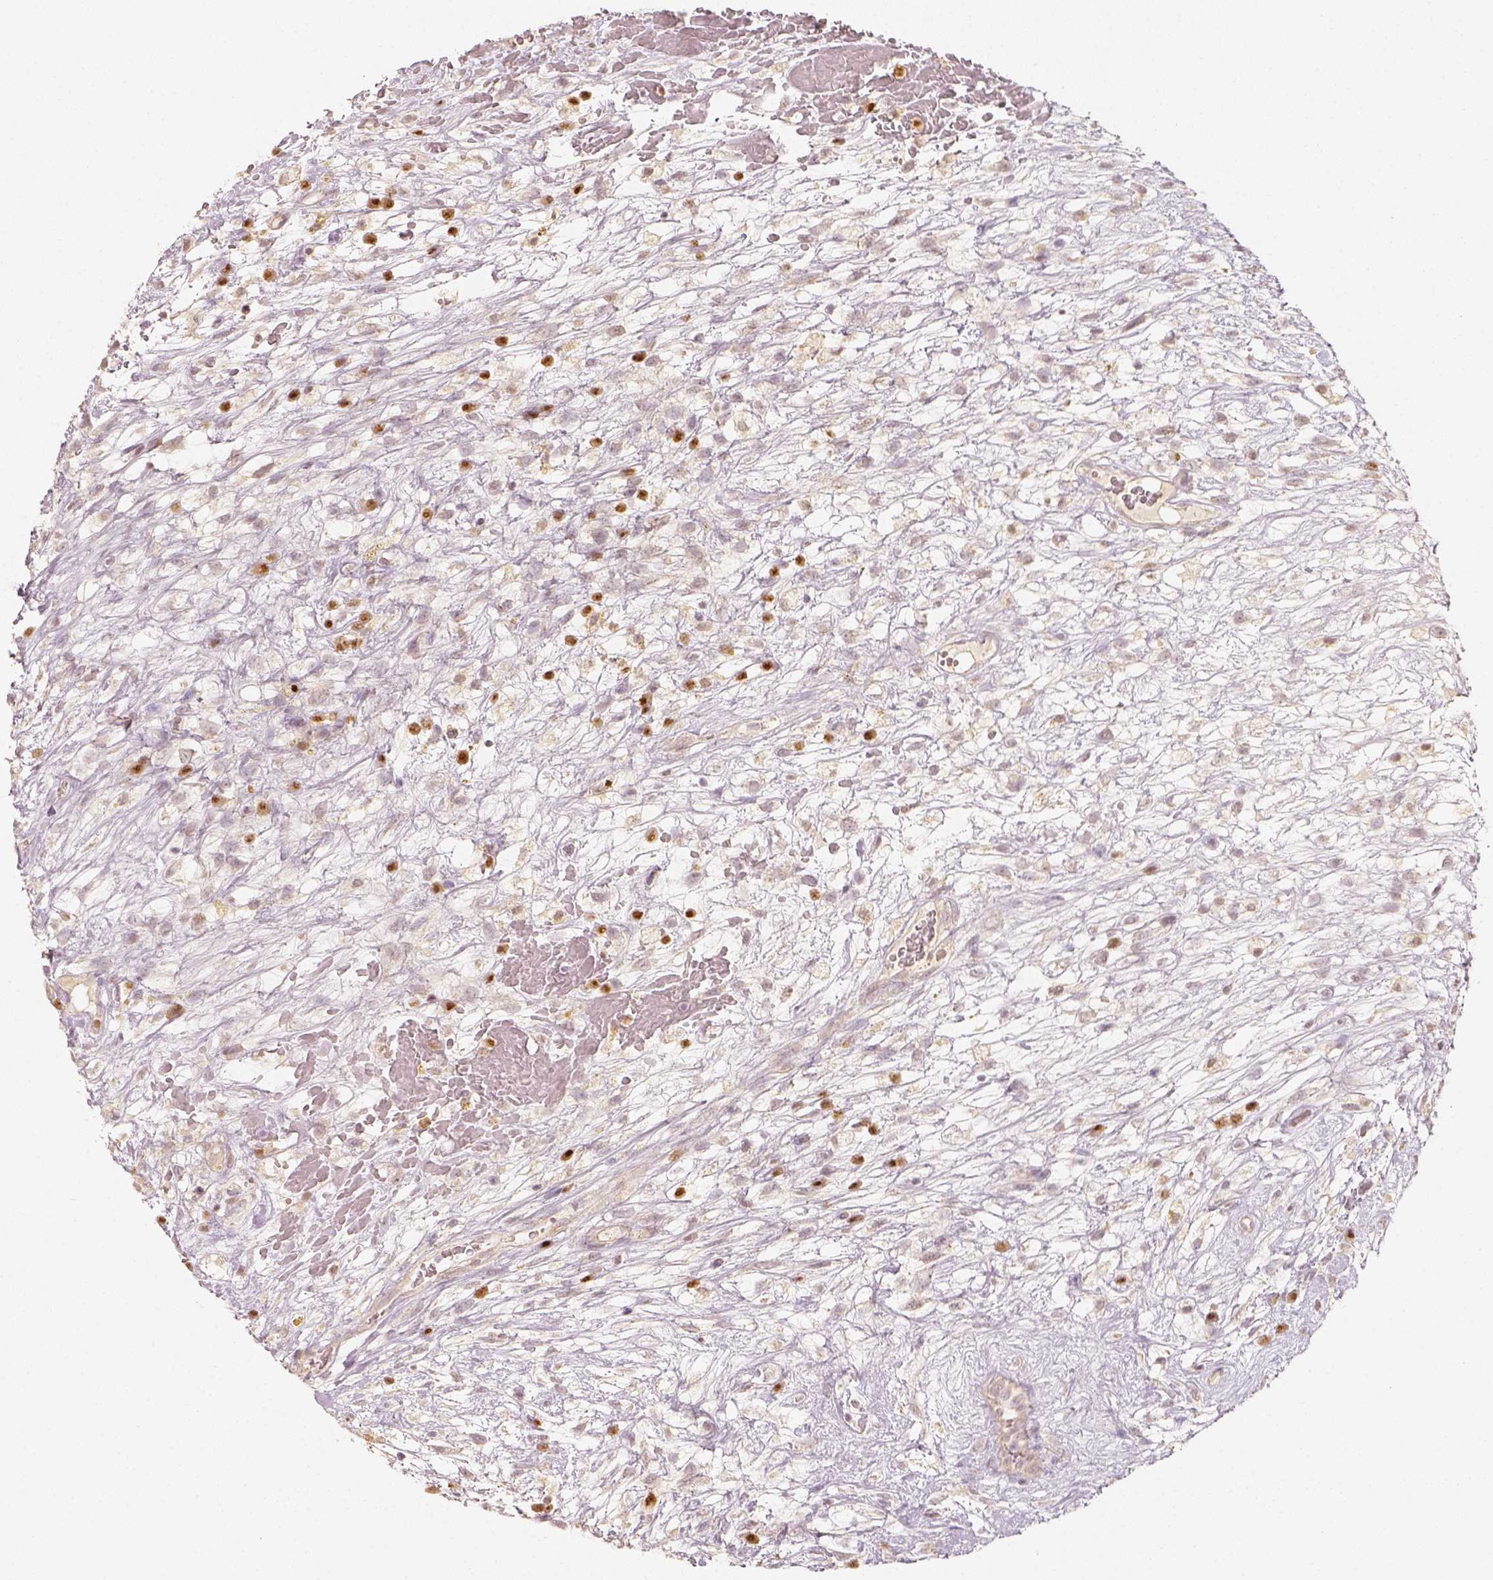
{"staining": {"intensity": "negative", "quantity": "none", "location": "none"}, "tissue": "testis cancer", "cell_type": "Tumor cells", "image_type": "cancer", "snomed": [{"axis": "morphology", "description": "Normal tissue, NOS"}, {"axis": "morphology", "description": "Carcinoma, Embryonal, NOS"}, {"axis": "topography", "description": "Testis"}], "caption": "Immunohistochemical staining of testis embryonal carcinoma reveals no significant staining in tumor cells.", "gene": "EAF2", "patient": {"sex": "male", "age": 32}}